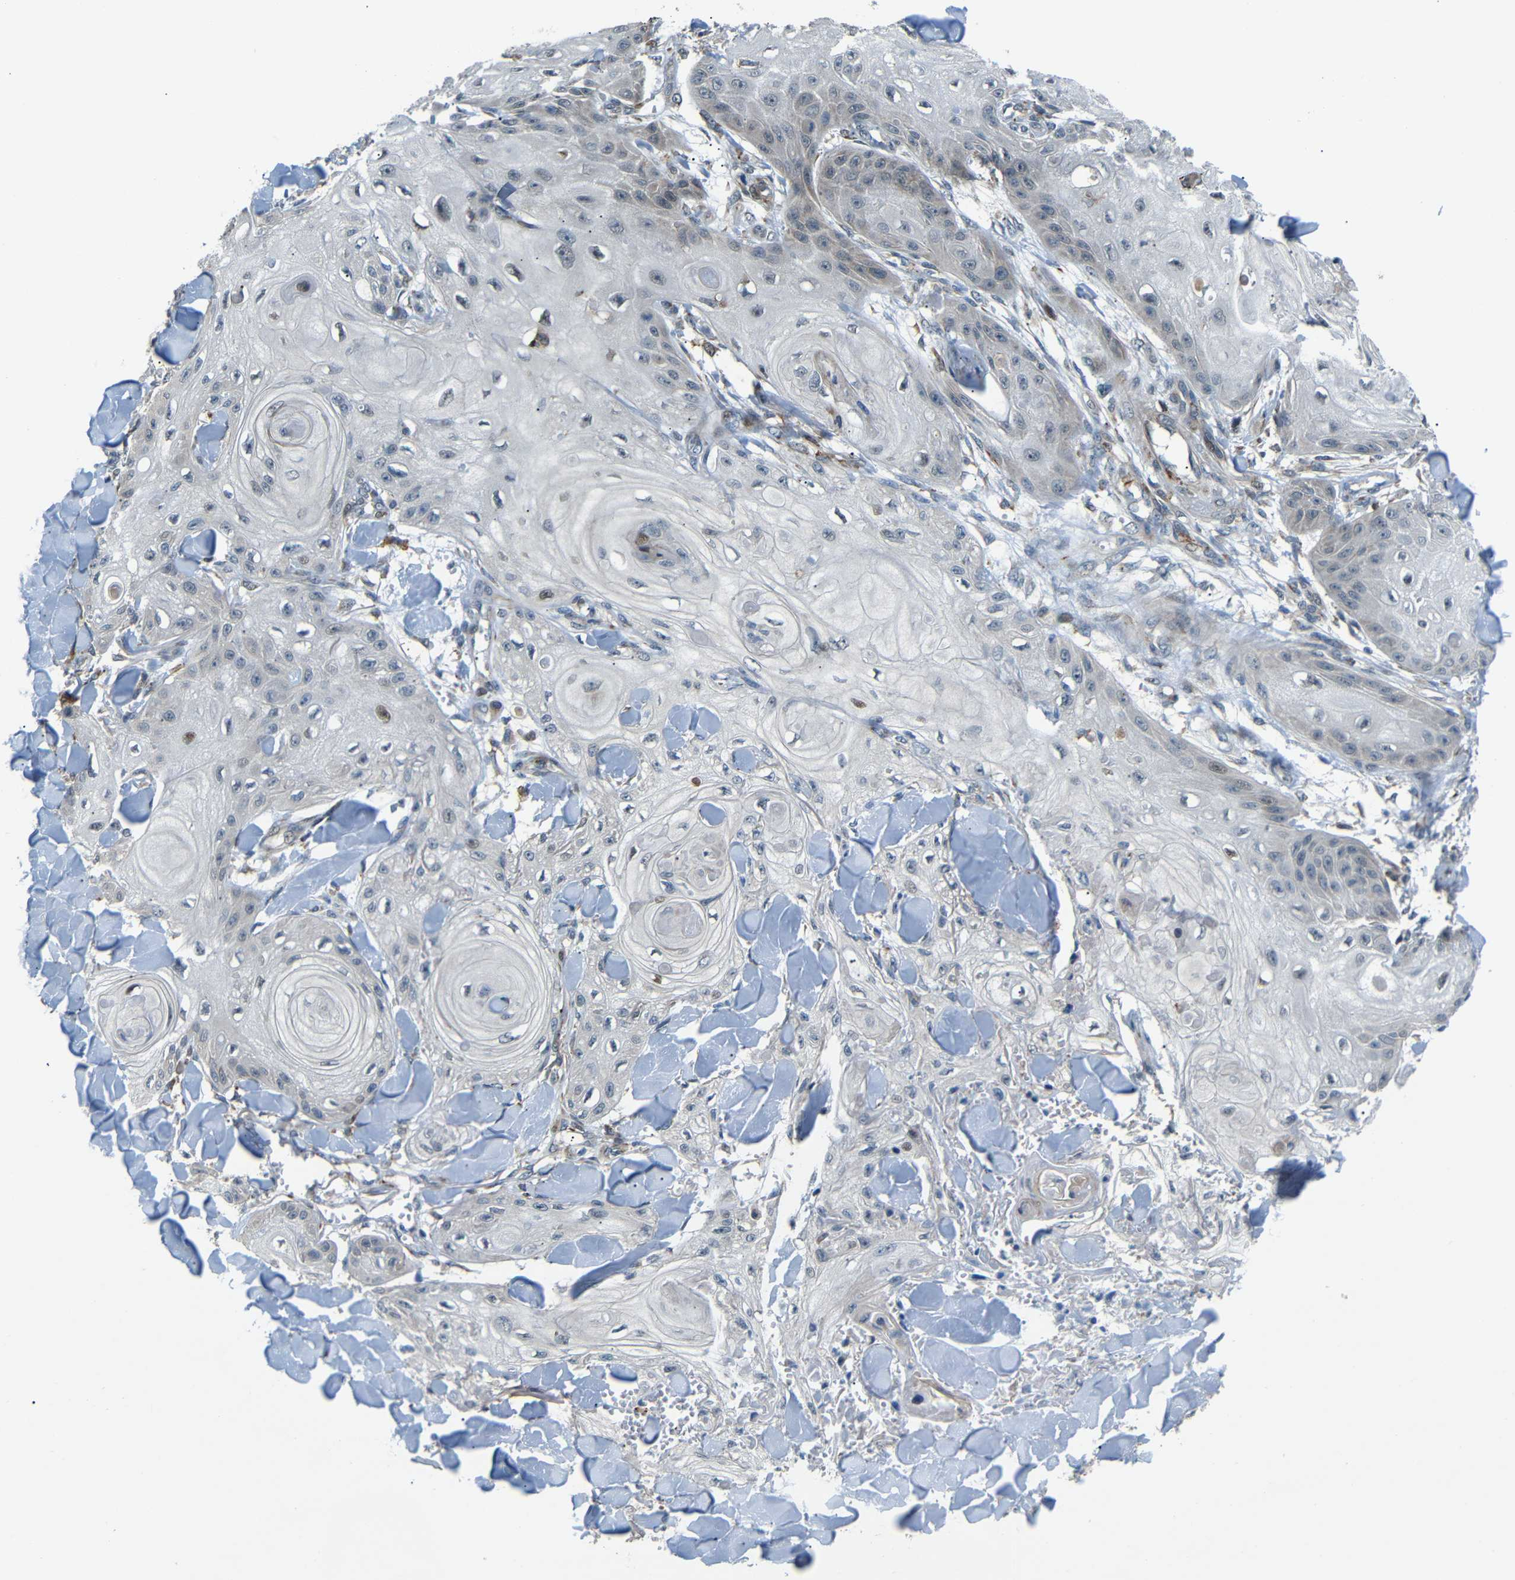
{"staining": {"intensity": "negative", "quantity": "none", "location": "none"}, "tissue": "skin cancer", "cell_type": "Tumor cells", "image_type": "cancer", "snomed": [{"axis": "morphology", "description": "Squamous cell carcinoma, NOS"}, {"axis": "topography", "description": "Skin"}], "caption": "High power microscopy histopathology image of an immunohistochemistry photomicrograph of squamous cell carcinoma (skin), revealing no significant staining in tumor cells. The staining was performed using DAB (3,3'-diaminobenzidine) to visualize the protein expression in brown, while the nuclei were stained in blue with hematoxylin (Magnification: 20x).", "gene": "SYDE1", "patient": {"sex": "male", "age": 74}}